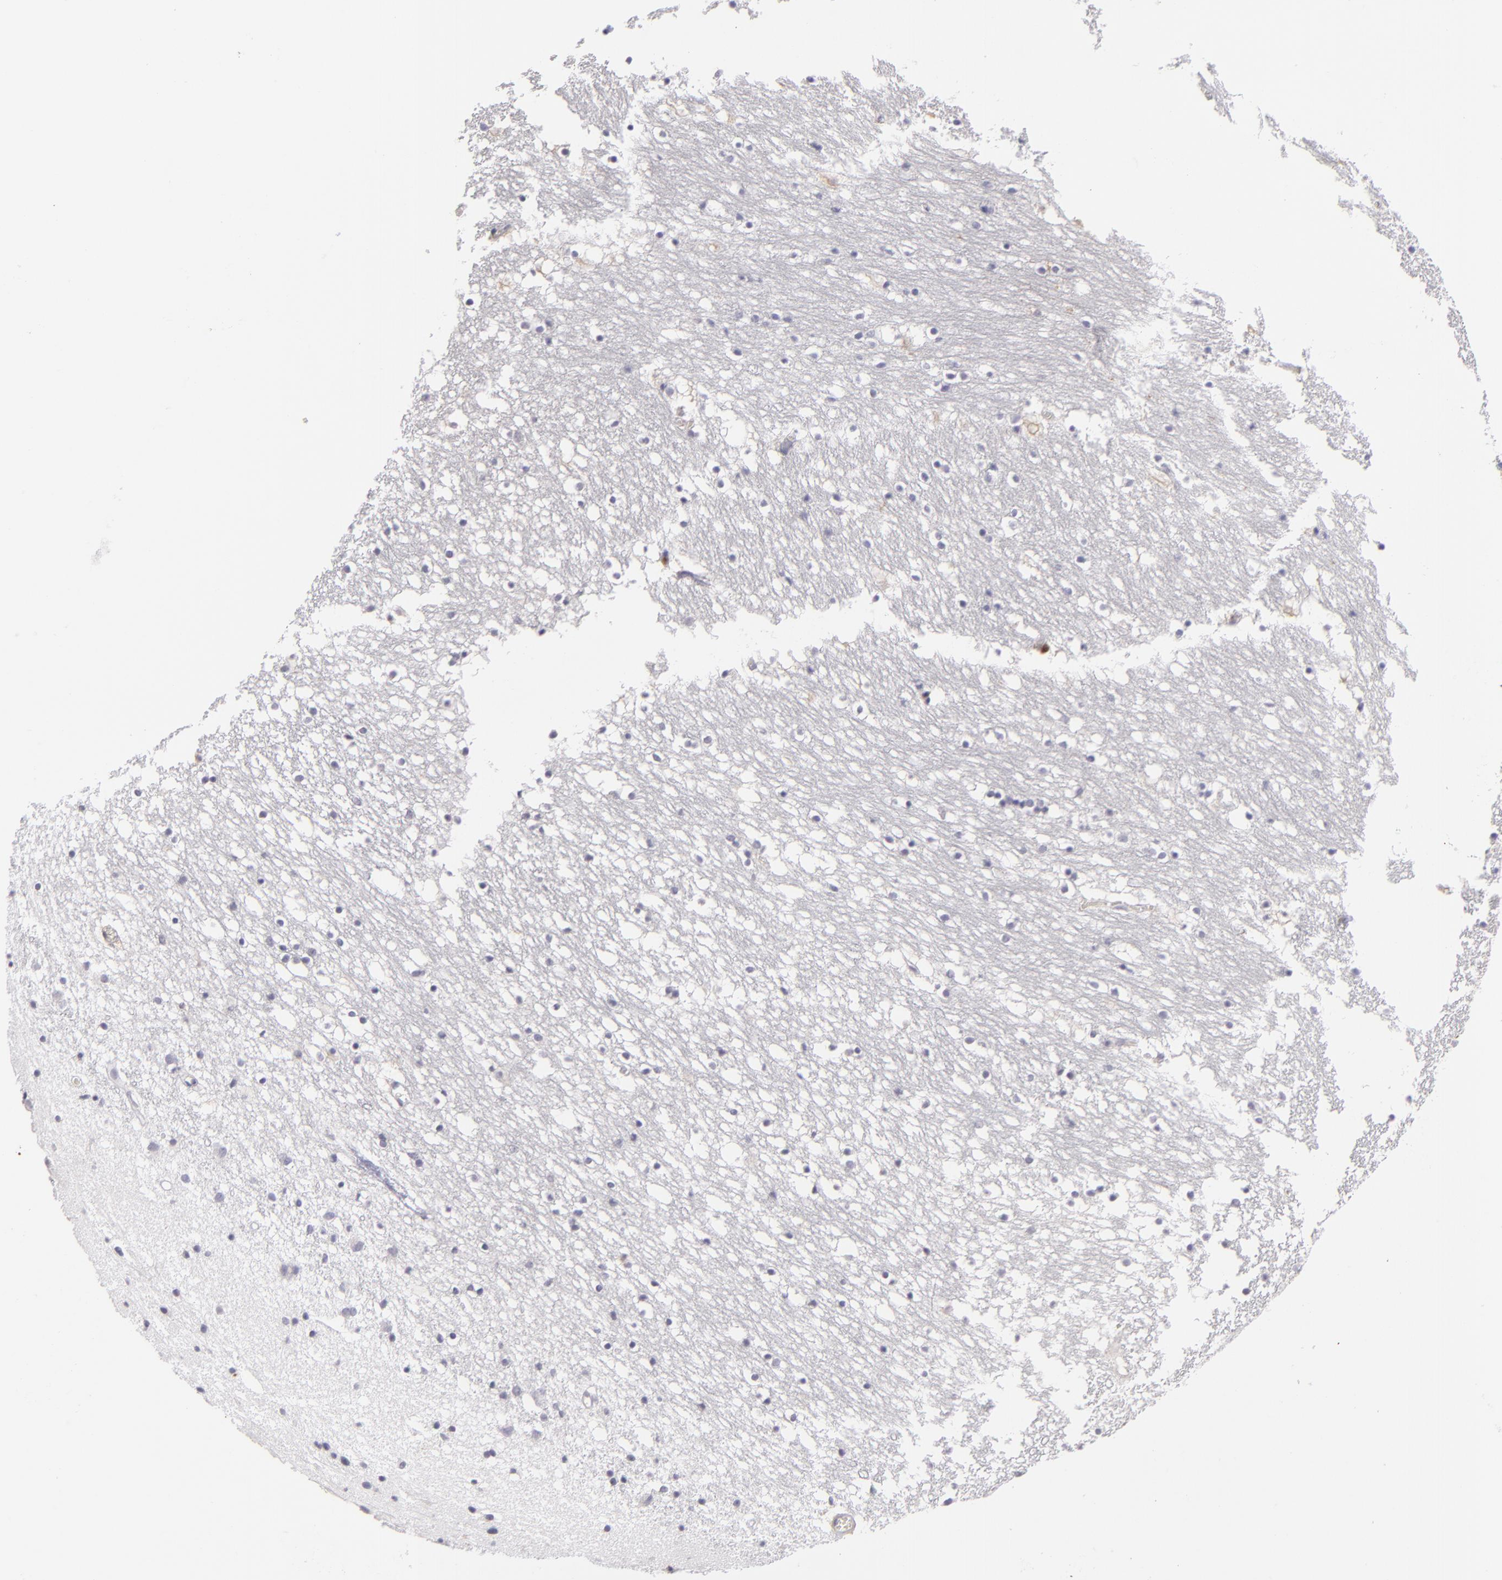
{"staining": {"intensity": "negative", "quantity": "none", "location": "none"}, "tissue": "caudate", "cell_type": "Glial cells", "image_type": "normal", "snomed": [{"axis": "morphology", "description": "Normal tissue, NOS"}, {"axis": "topography", "description": "Lateral ventricle wall"}], "caption": "This is an immunohistochemistry micrograph of normal human caudate. There is no positivity in glial cells.", "gene": "S100A2", "patient": {"sex": "male", "age": 45}}